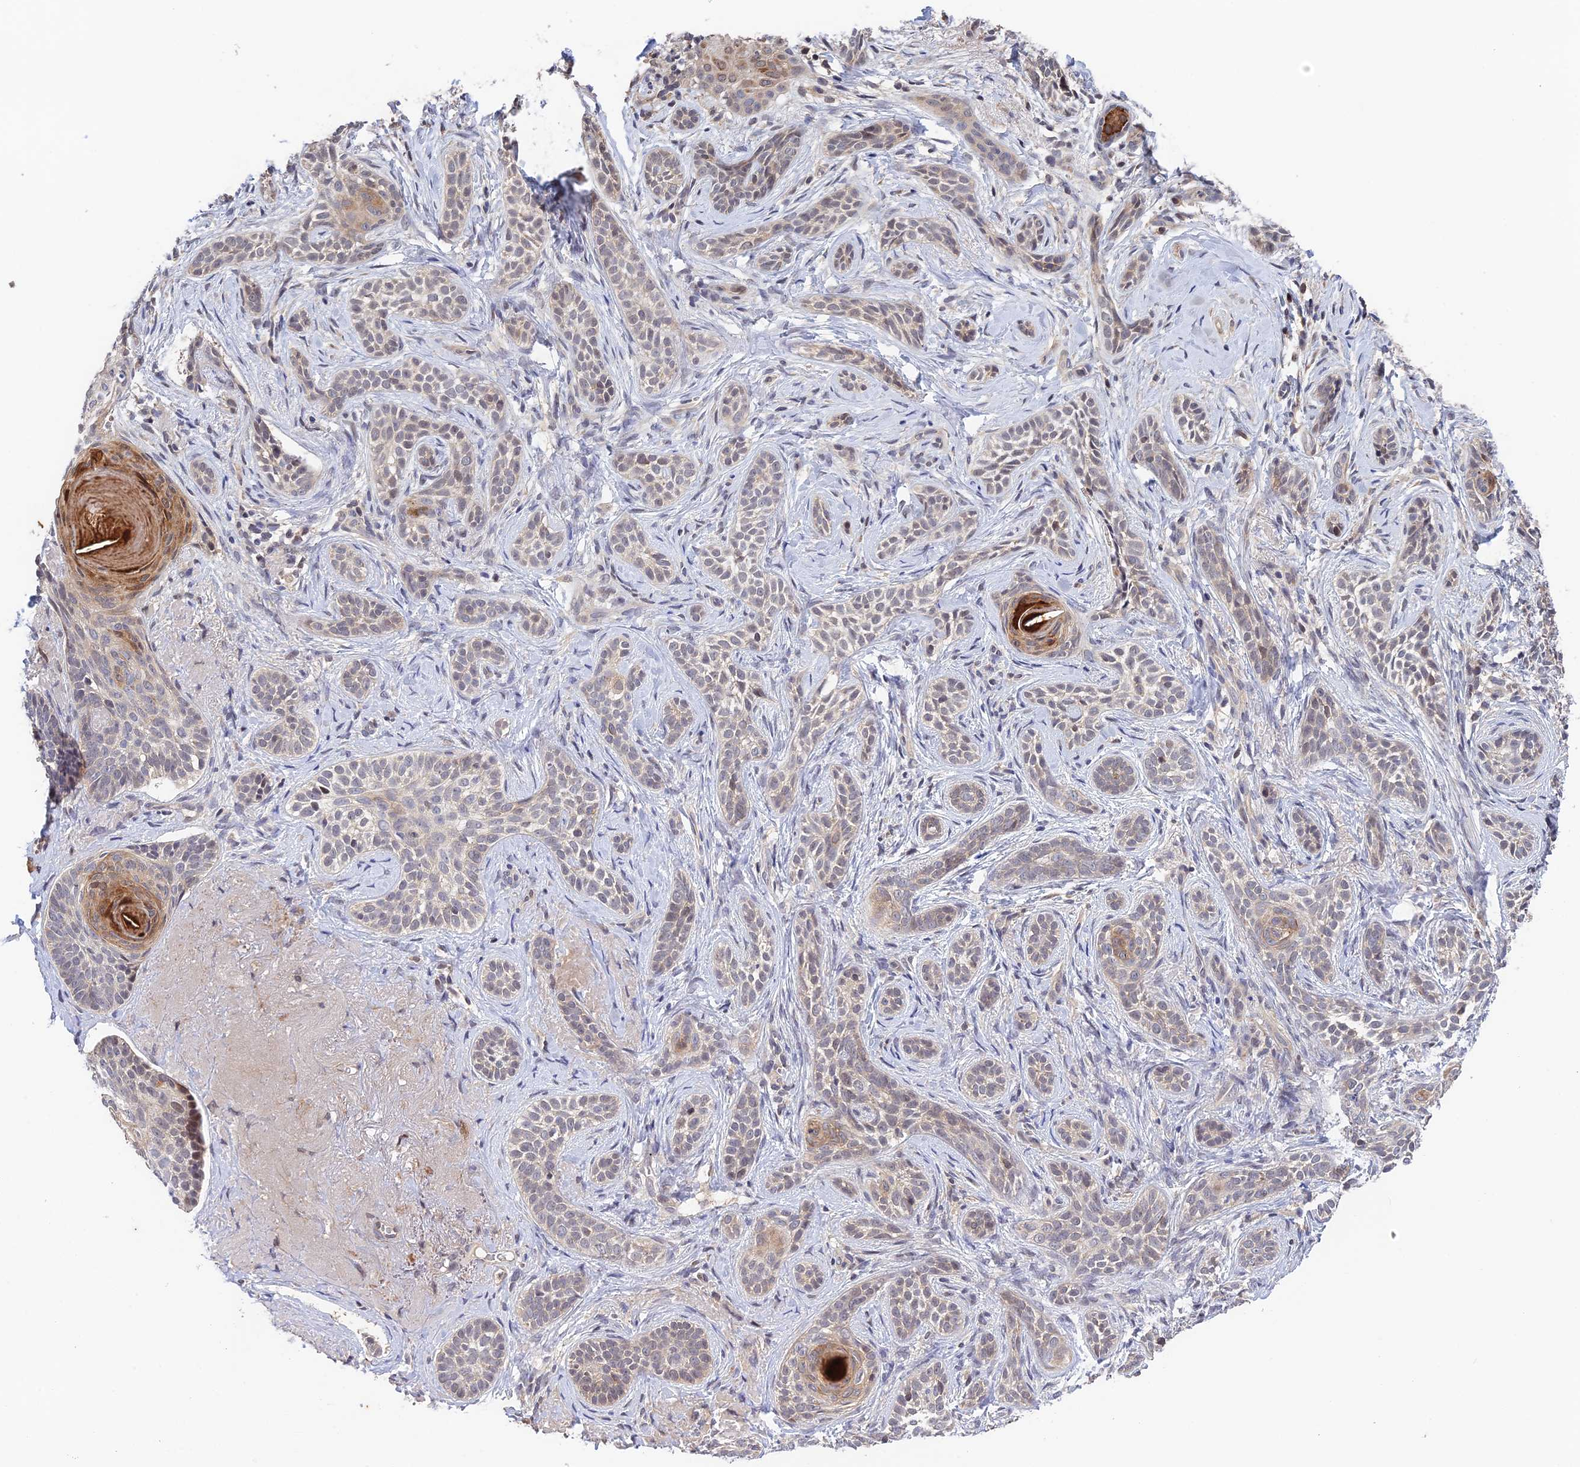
{"staining": {"intensity": "weak", "quantity": "<25%", "location": "cytoplasmic/membranous"}, "tissue": "skin cancer", "cell_type": "Tumor cells", "image_type": "cancer", "snomed": [{"axis": "morphology", "description": "Basal cell carcinoma"}, {"axis": "topography", "description": "Skin"}], "caption": "This is a image of IHC staining of basal cell carcinoma (skin), which shows no staining in tumor cells.", "gene": "CWH43", "patient": {"sex": "male", "age": 71}}